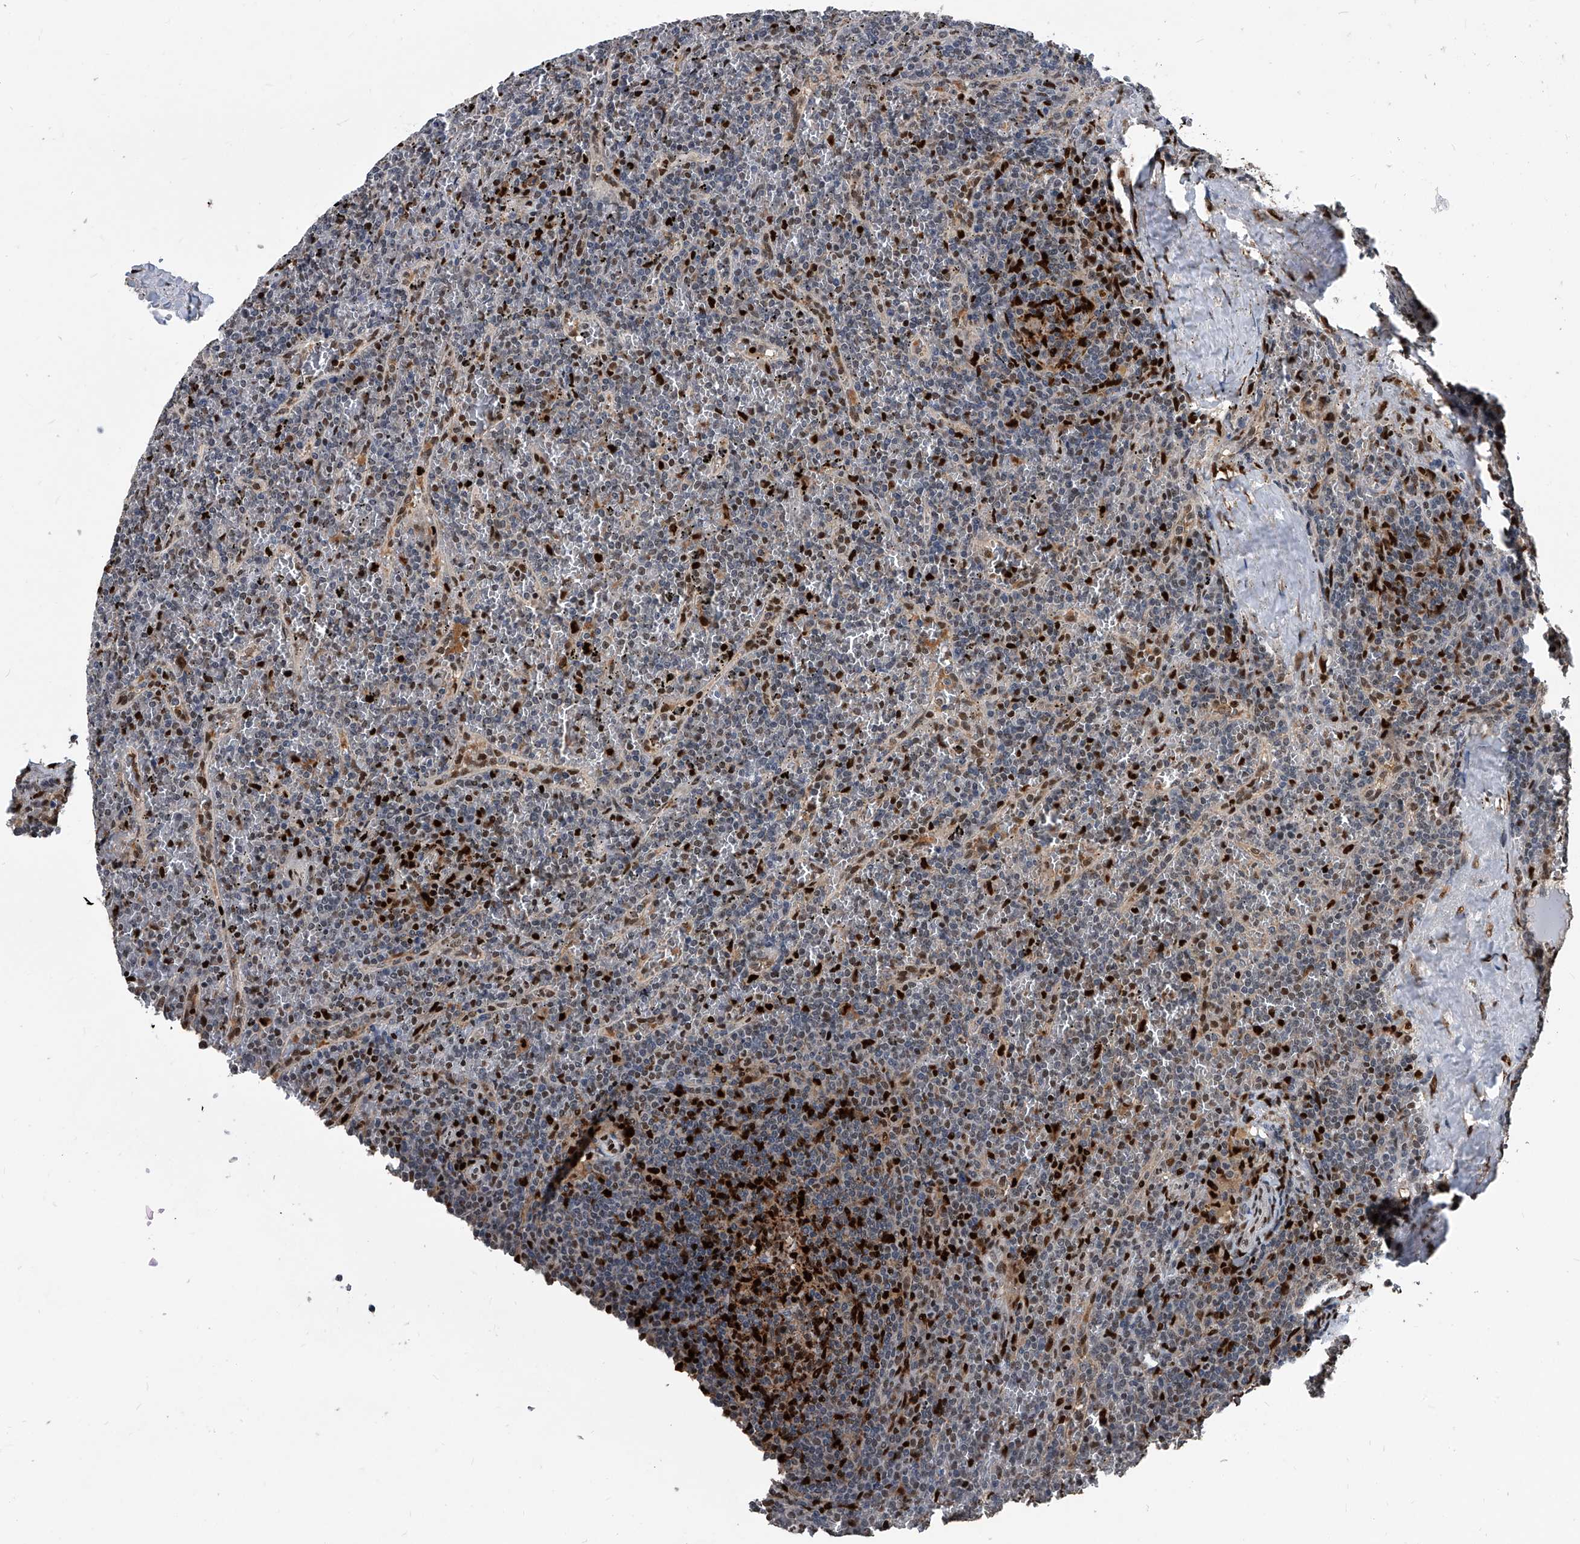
{"staining": {"intensity": "negative", "quantity": "none", "location": "none"}, "tissue": "lymphoma", "cell_type": "Tumor cells", "image_type": "cancer", "snomed": [{"axis": "morphology", "description": "Malignant lymphoma, non-Hodgkin's type, Low grade"}, {"axis": "topography", "description": "Spleen"}], "caption": "Immunohistochemistry (IHC) image of neoplastic tissue: human lymphoma stained with DAB shows no significant protein positivity in tumor cells.", "gene": "FKBP5", "patient": {"sex": "female", "age": 19}}